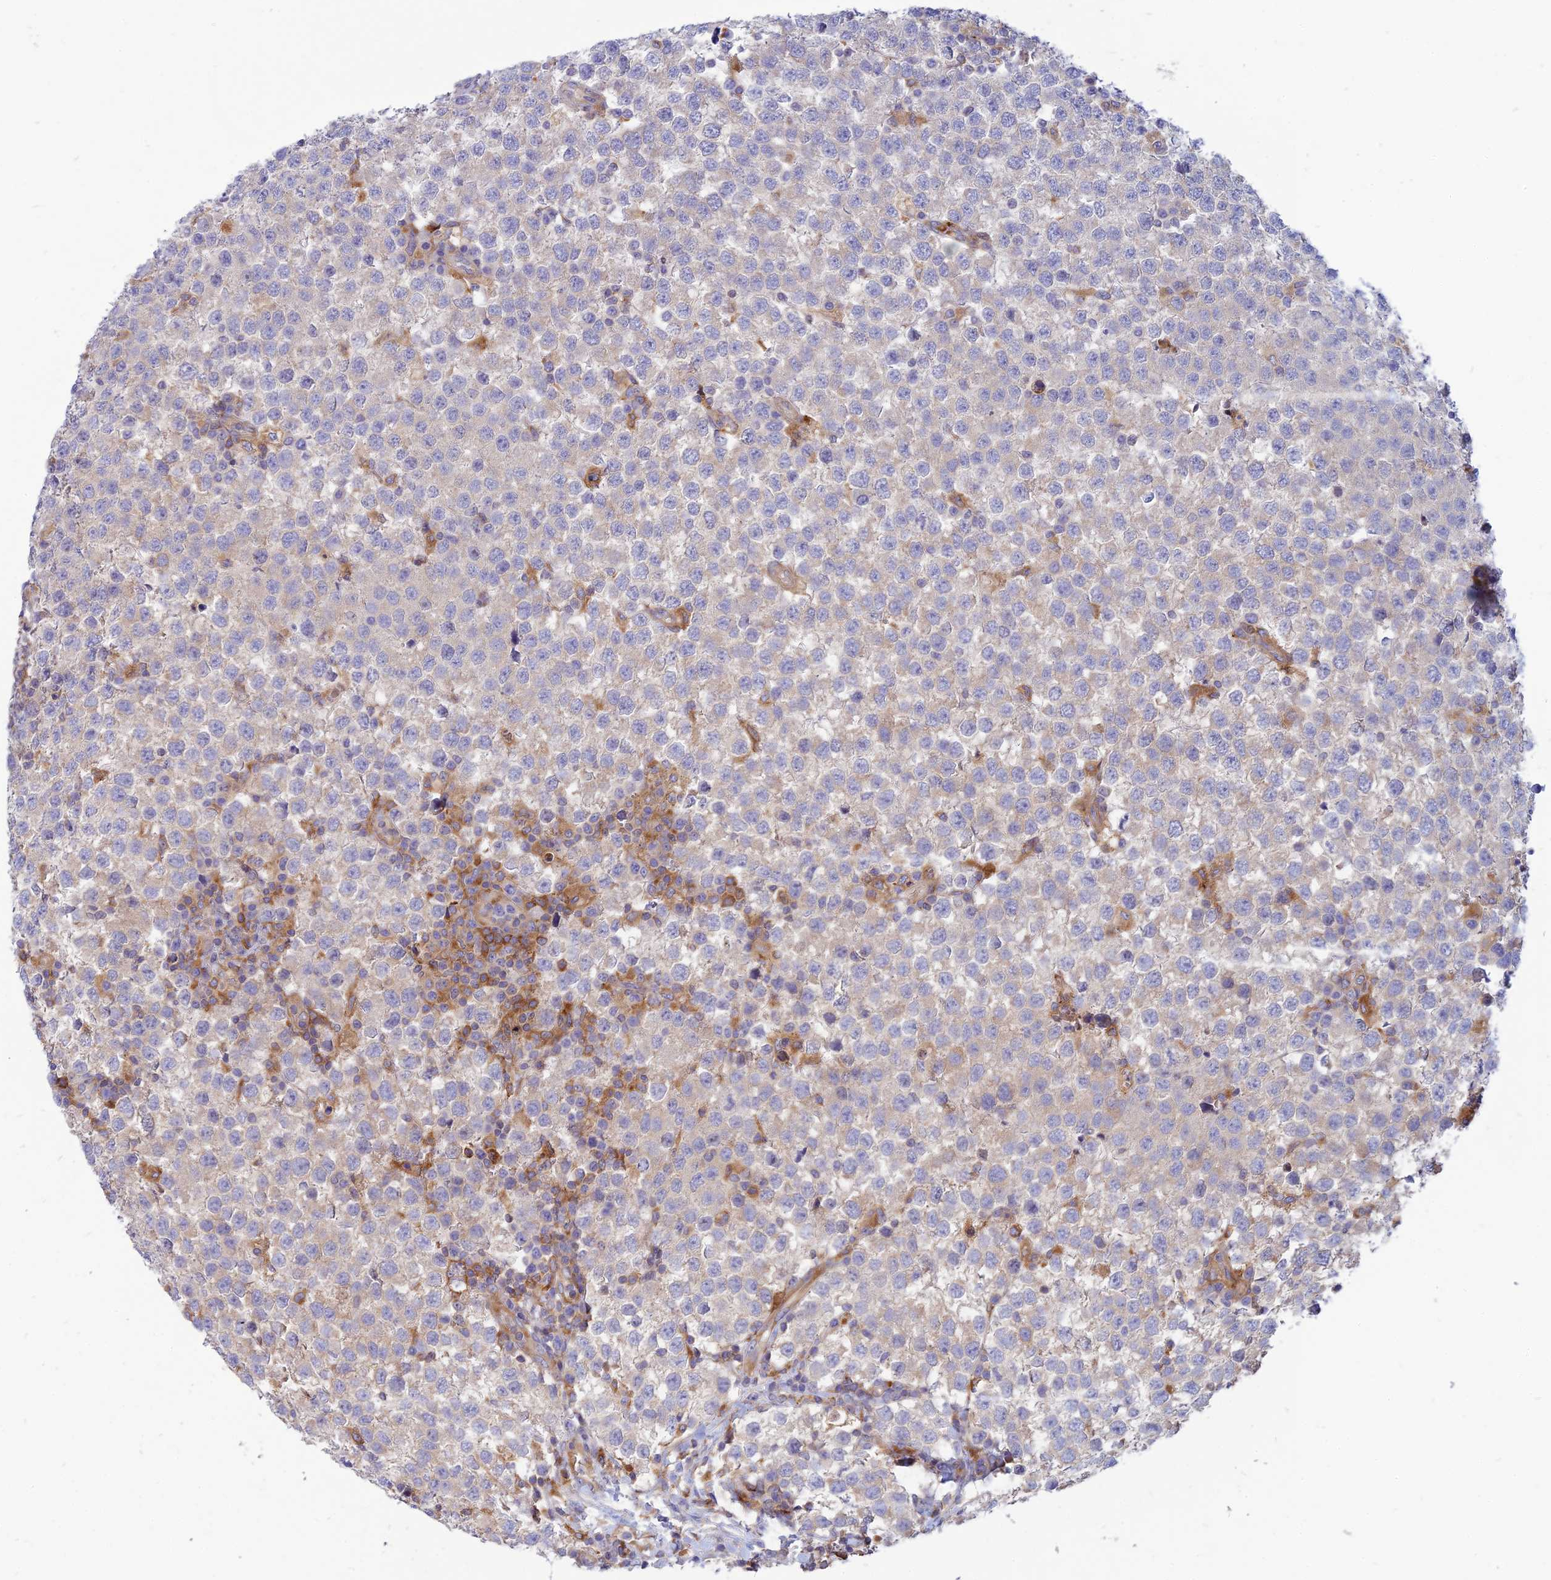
{"staining": {"intensity": "negative", "quantity": "none", "location": "none"}, "tissue": "testis cancer", "cell_type": "Tumor cells", "image_type": "cancer", "snomed": [{"axis": "morphology", "description": "Seminoma, NOS"}, {"axis": "topography", "description": "Testis"}], "caption": "An image of seminoma (testis) stained for a protein shows no brown staining in tumor cells.", "gene": "PHKA2", "patient": {"sex": "male", "age": 34}}